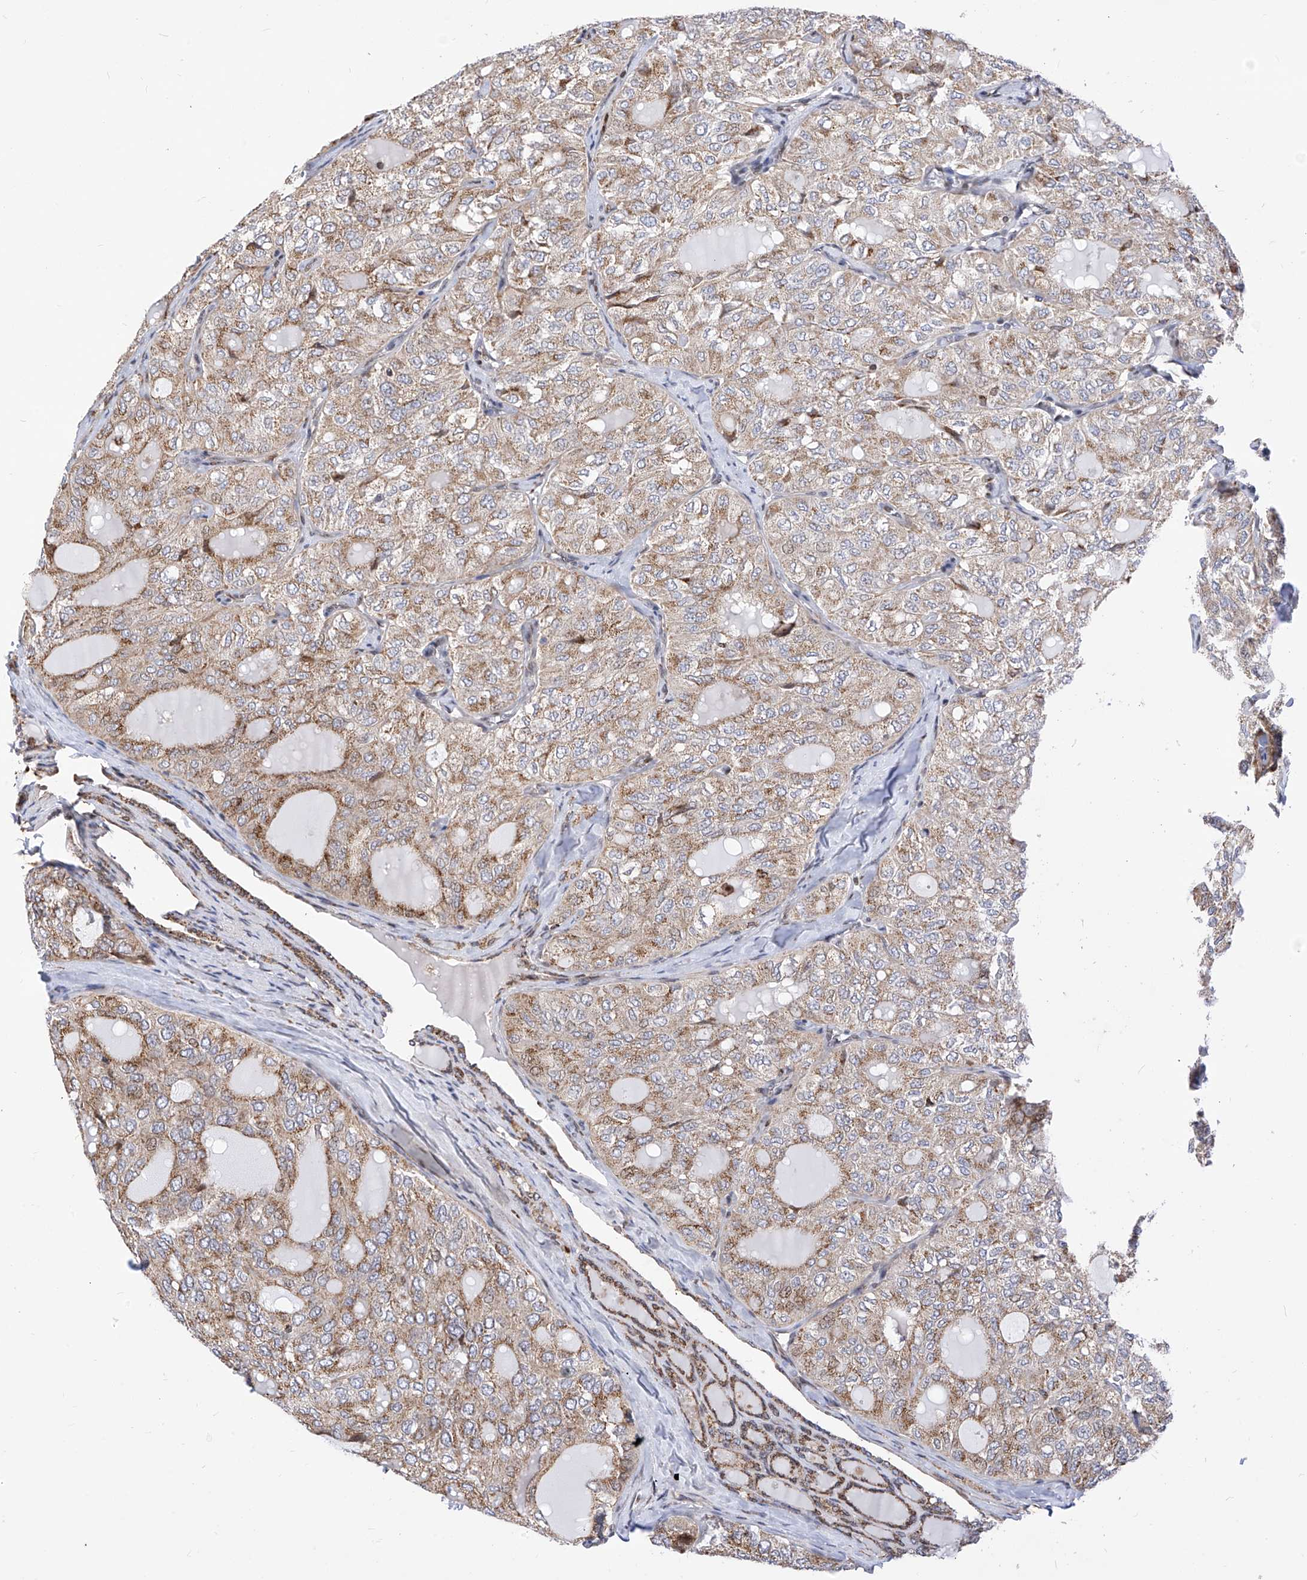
{"staining": {"intensity": "moderate", "quantity": ">75%", "location": "cytoplasmic/membranous"}, "tissue": "thyroid cancer", "cell_type": "Tumor cells", "image_type": "cancer", "snomed": [{"axis": "morphology", "description": "Follicular adenoma carcinoma, NOS"}, {"axis": "topography", "description": "Thyroid gland"}], "caption": "Thyroid cancer (follicular adenoma carcinoma) stained with a protein marker demonstrates moderate staining in tumor cells.", "gene": "TTLL8", "patient": {"sex": "male", "age": 75}}